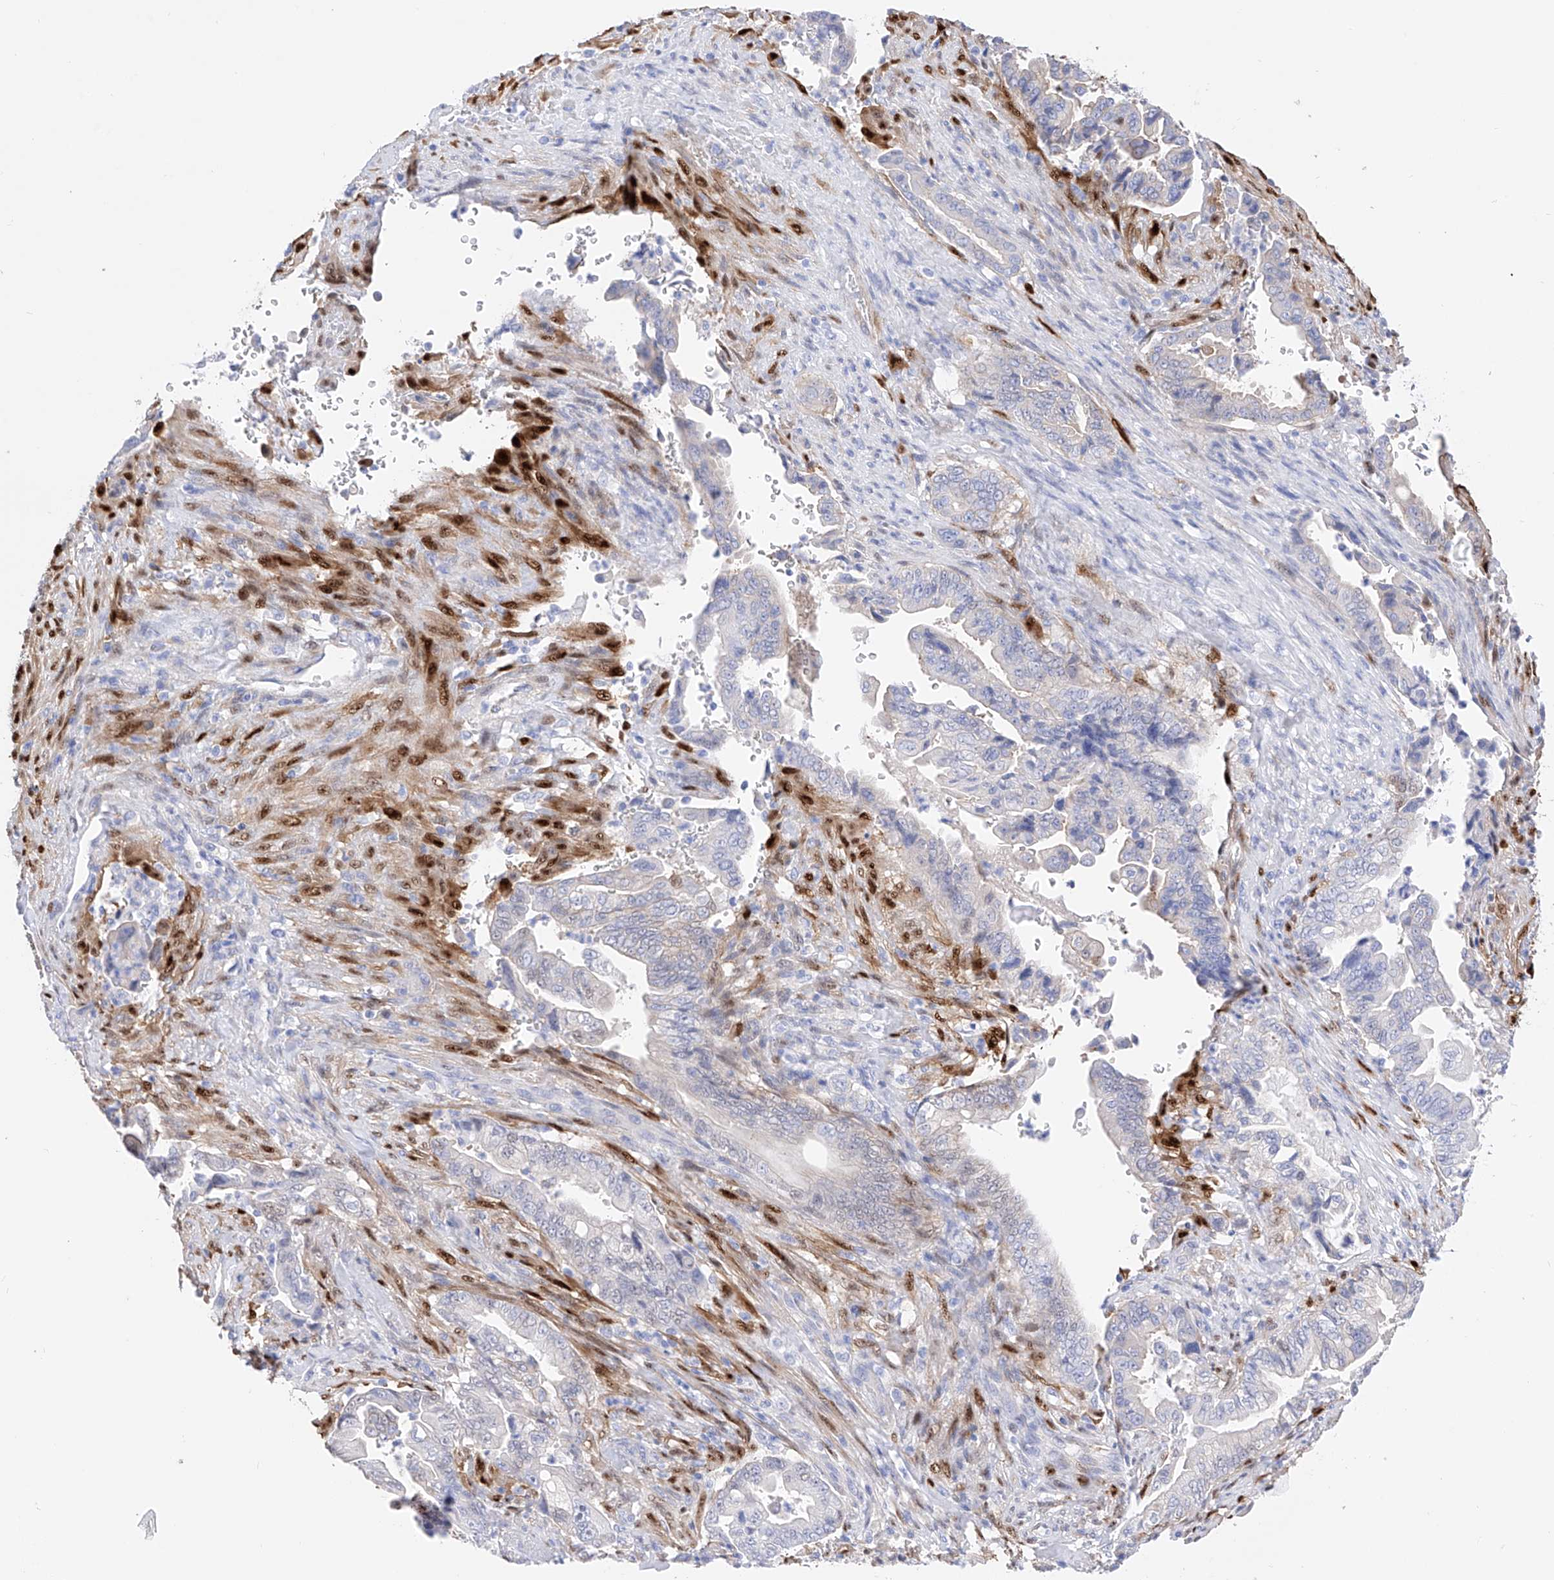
{"staining": {"intensity": "negative", "quantity": "none", "location": "none"}, "tissue": "pancreatic cancer", "cell_type": "Tumor cells", "image_type": "cancer", "snomed": [{"axis": "morphology", "description": "Adenocarcinoma, NOS"}, {"axis": "topography", "description": "Pancreas"}], "caption": "This is an immunohistochemistry micrograph of adenocarcinoma (pancreatic). There is no positivity in tumor cells.", "gene": "TRPC7", "patient": {"sex": "male", "age": 70}}